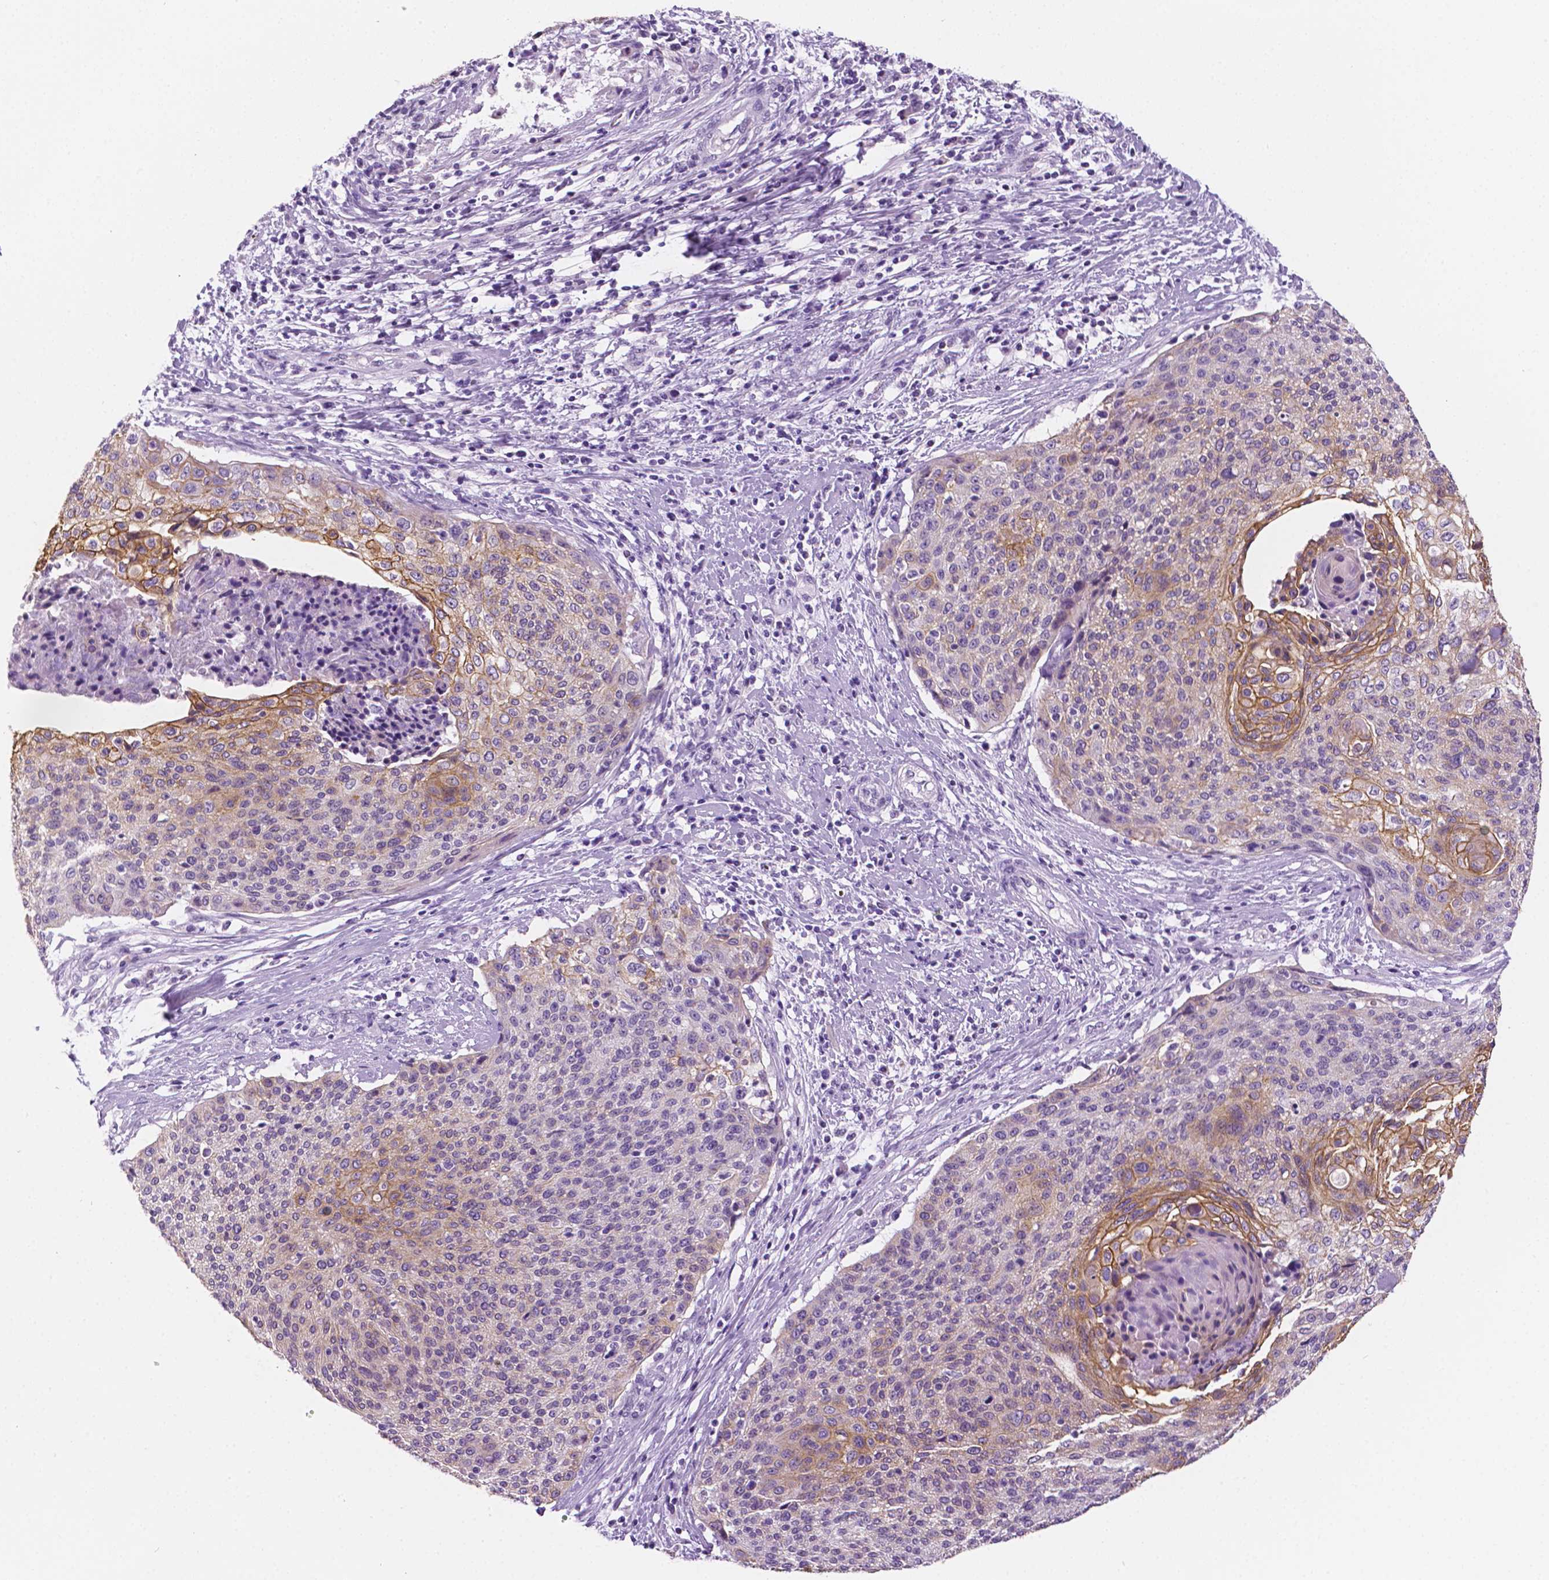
{"staining": {"intensity": "moderate", "quantity": "<25%", "location": "cytoplasmic/membranous"}, "tissue": "cervical cancer", "cell_type": "Tumor cells", "image_type": "cancer", "snomed": [{"axis": "morphology", "description": "Squamous cell carcinoma, NOS"}, {"axis": "topography", "description": "Cervix"}], "caption": "Human cervical squamous cell carcinoma stained with a protein marker exhibits moderate staining in tumor cells.", "gene": "PPL", "patient": {"sex": "female", "age": 31}}